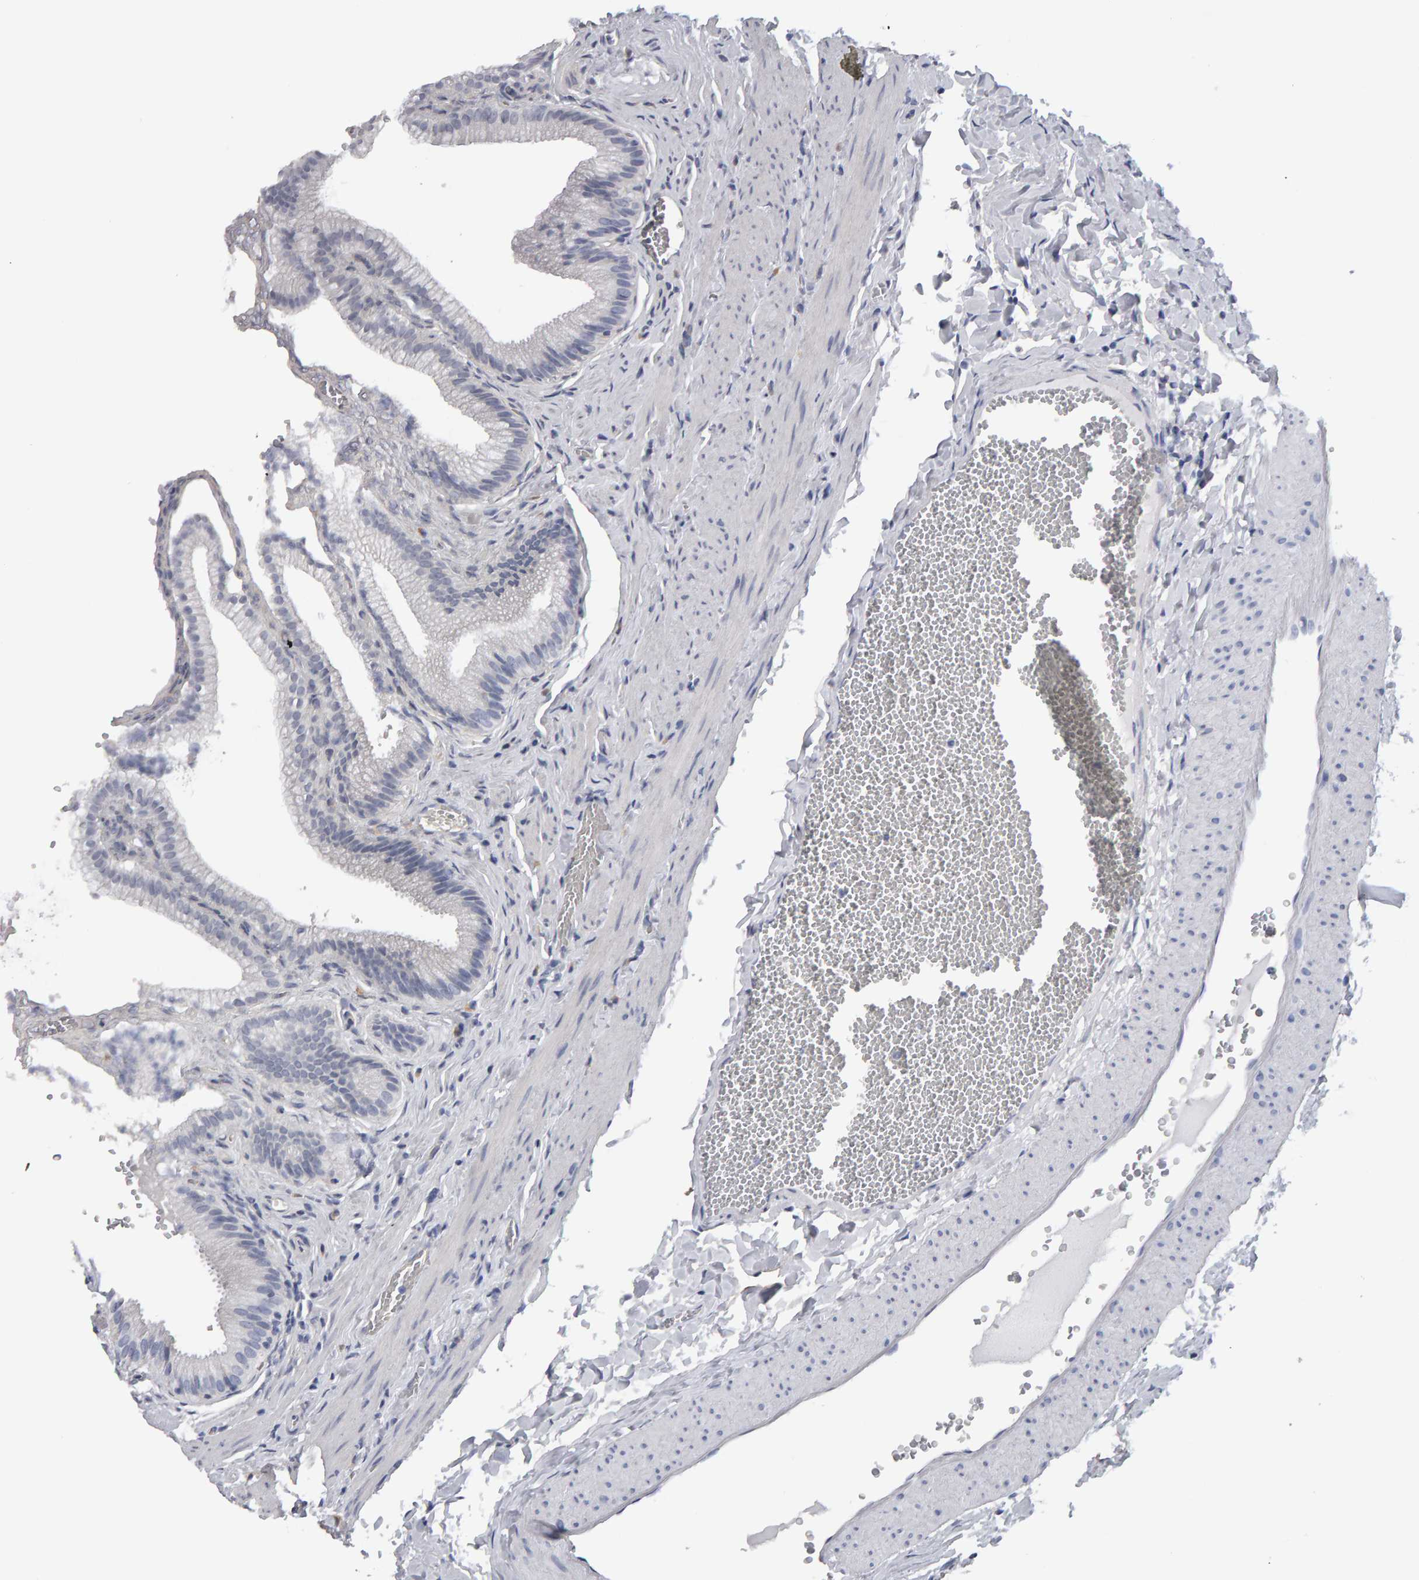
{"staining": {"intensity": "negative", "quantity": "none", "location": "none"}, "tissue": "gallbladder", "cell_type": "Glandular cells", "image_type": "normal", "snomed": [{"axis": "morphology", "description": "Normal tissue, NOS"}, {"axis": "topography", "description": "Gallbladder"}], "caption": "Glandular cells are negative for brown protein staining in benign gallbladder. (DAB (3,3'-diaminobenzidine) immunohistochemistry visualized using brightfield microscopy, high magnification).", "gene": "CD38", "patient": {"sex": "male", "age": 38}}